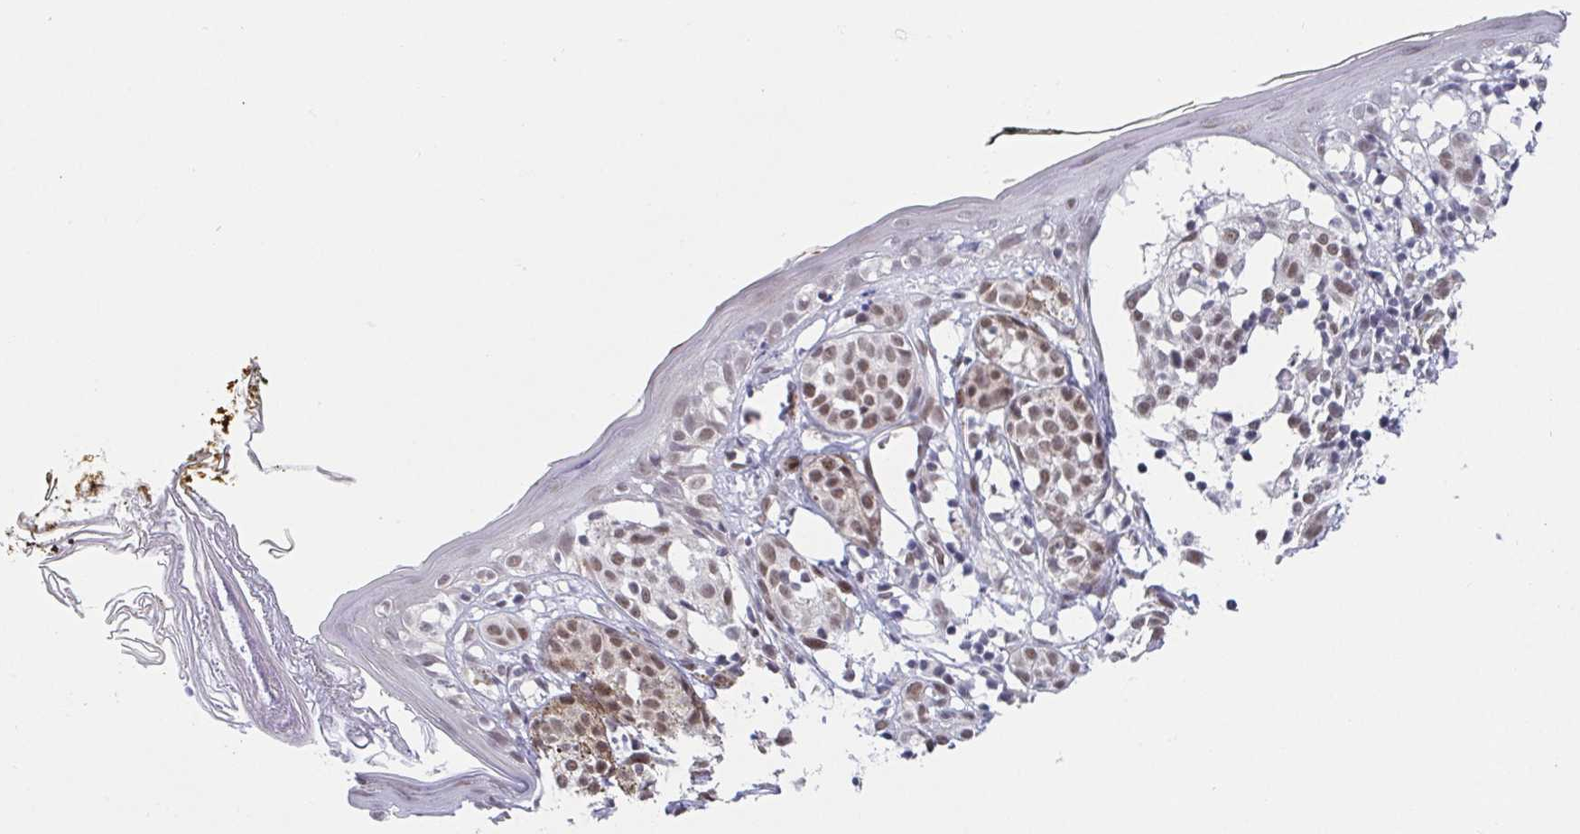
{"staining": {"intensity": "moderate", "quantity": "<25%", "location": "nuclear"}, "tissue": "skin", "cell_type": "Fibroblasts", "image_type": "normal", "snomed": [{"axis": "morphology", "description": "Normal tissue, NOS"}, {"axis": "topography", "description": "Skin"}], "caption": "The photomicrograph exhibits a brown stain indicating the presence of a protein in the nuclear of fibroblasts in skin. Nuclei are stained in blue.", "gene": "SLC7A10", "patient": {"sex": "female", "age": 34}}